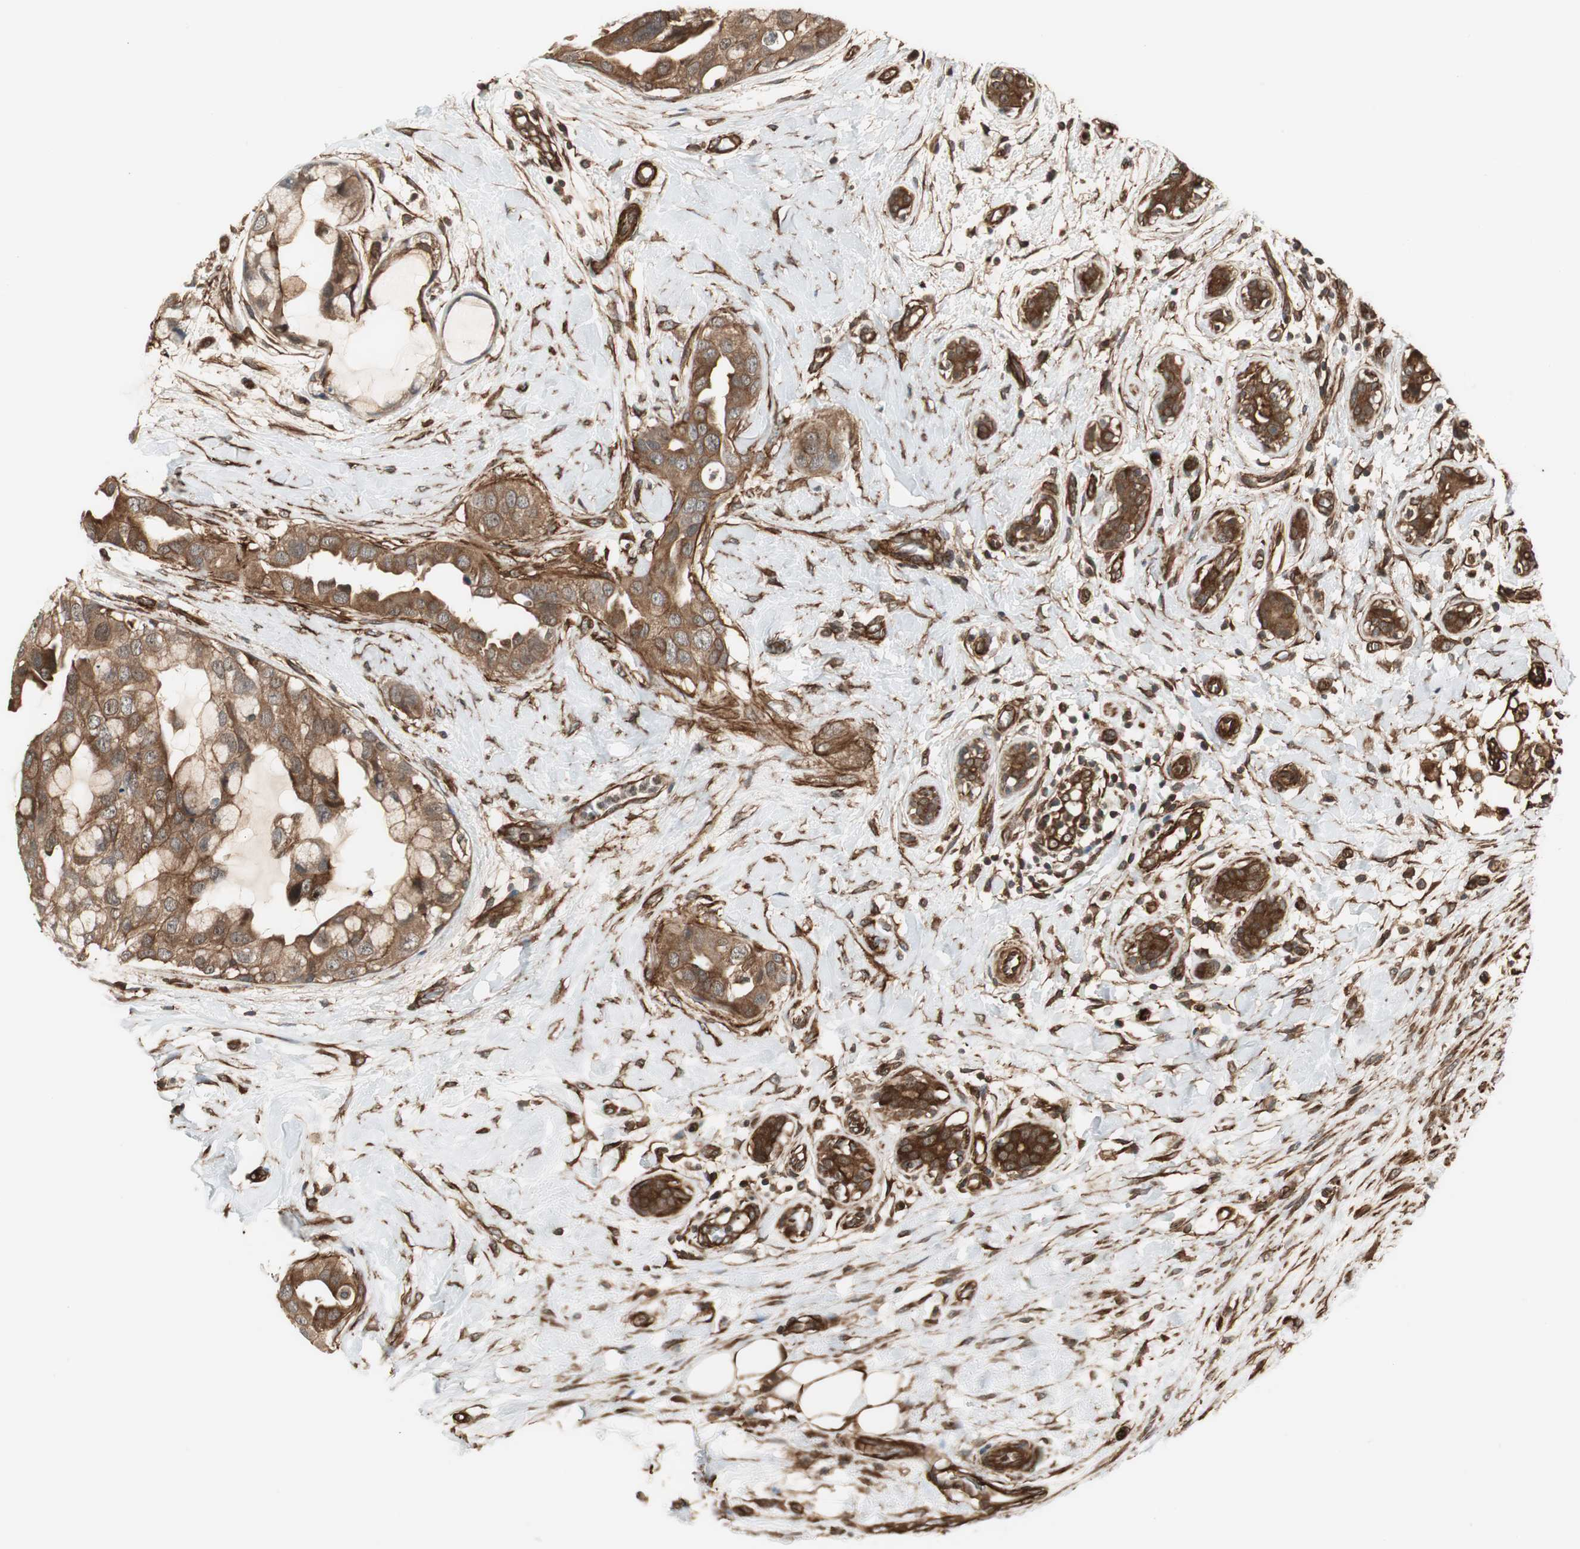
{"staining": {"intensity": "strong", "quantity": ">75%", "location": "cytoplasmic/membranous"}, "tissue": "breast cancer", "cell_type": "Tumor cells", "image_type": "cancer", "snomed": [{"axis": "morphology", "description": "Duct carcinoma"}, {"axis": "topography", "description": "Breast"}], "caption": "Immunohistochemical staining of breast infiltrating ductal carcinoma displays high levels of strong cytoplasmic/membranous protein staining in about >75% of tumor cells. The staining was performed using DAB, with brown indicating positive protein expression. Nuclei are stained blue with hematoxylin.", "gene": "PTPN11", "patient": {"sex": "female", "age": 40}}